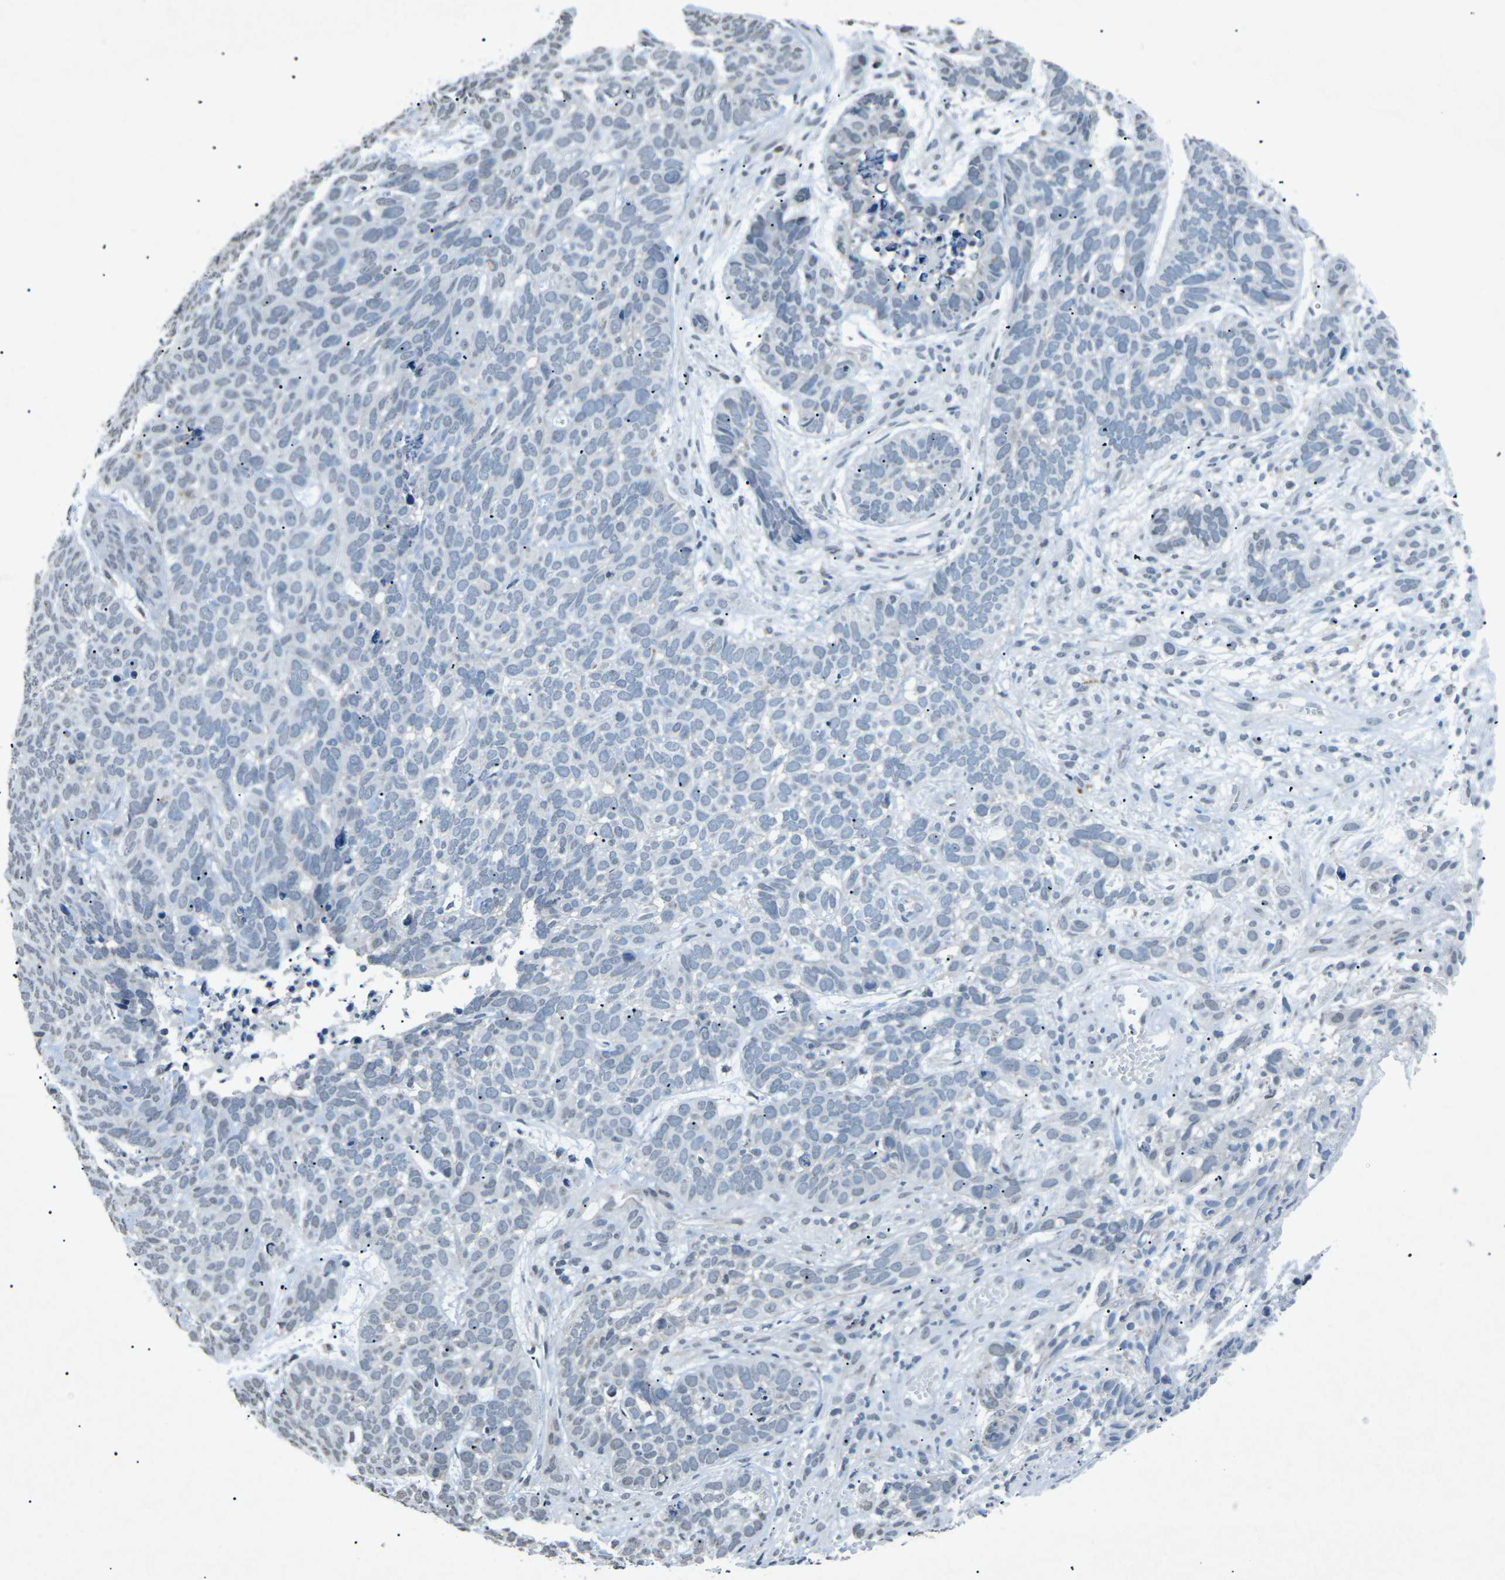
{"staining": {"intensity": "negative", "quantity": "none", "location": "none"}, "tissue": "skin cancer", "cell_type": "Tumor cells", "image_type": "cancer", "snomed": [{"axis": "morphology", "description": "Basal cell carcinoma"}, {"axis": "topography", "description": "Skin"}], "caption": "Immunohistochemical staining of human skin cancer displays no significant positivity in tumor cells.", "gene": "TFR2", "patient": {"sex": "male", "age": 87}}